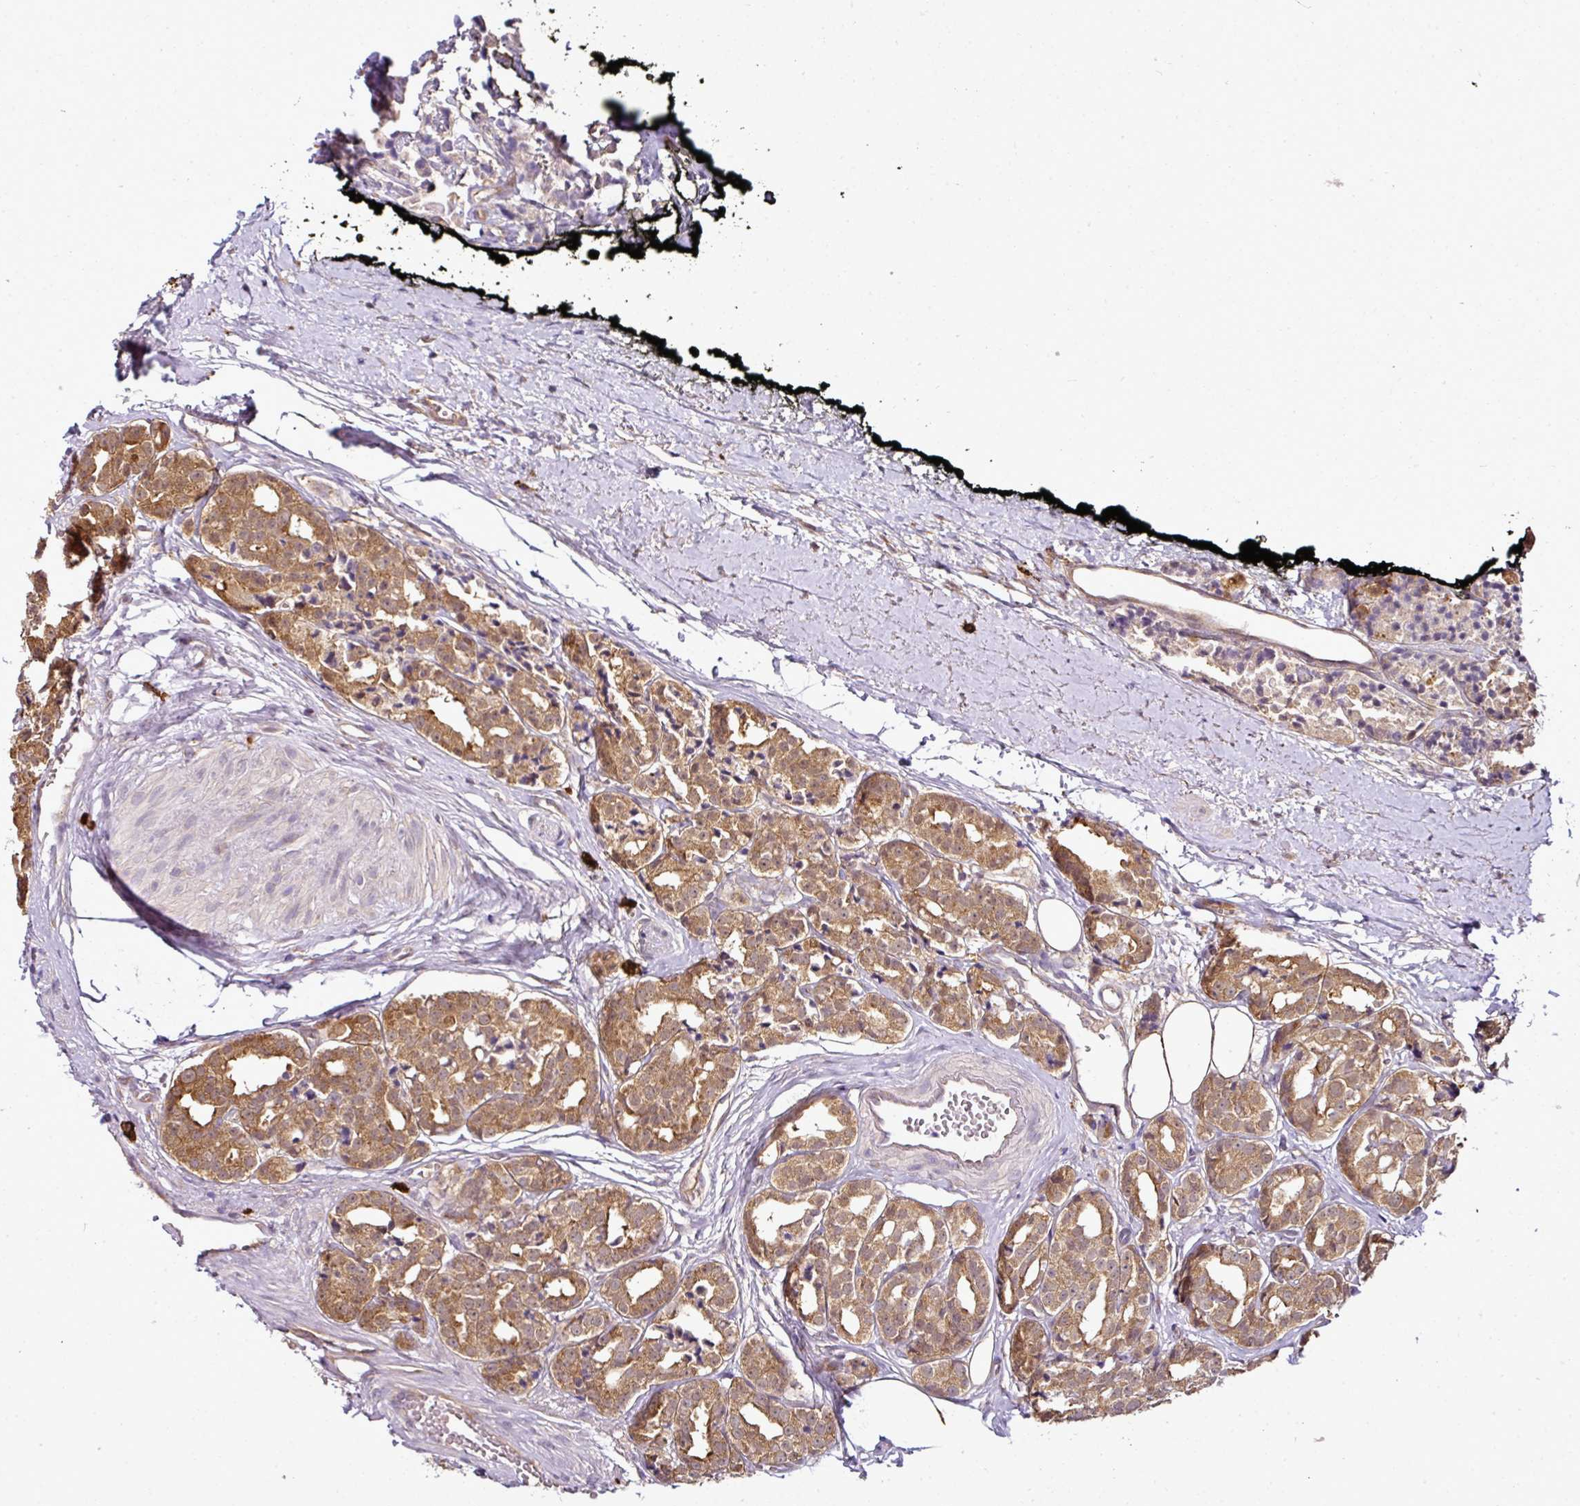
{"staining": {"intensity": "moderate", "quantity": ">75%", "location": "cytoplasmic/membranous"}, "tissue": "prostate cancer", "cell_type": "Tumor cells", "image_type": "cancer", "snomed": [{"axis": "morphology", "description": "Adenocarcinoma, High grade"}, {"axis": "topography", "description": "Prostate"}], "caption": "Immunohistochemistry of human prostate cancer (high-grade adenocarcinoma) displays medium levels of moderate cytoplasmic/membranous staining in about >75% of tumor cells.", "gene": "RBM4B", "patient": {"sex": "male", "age": 71}}